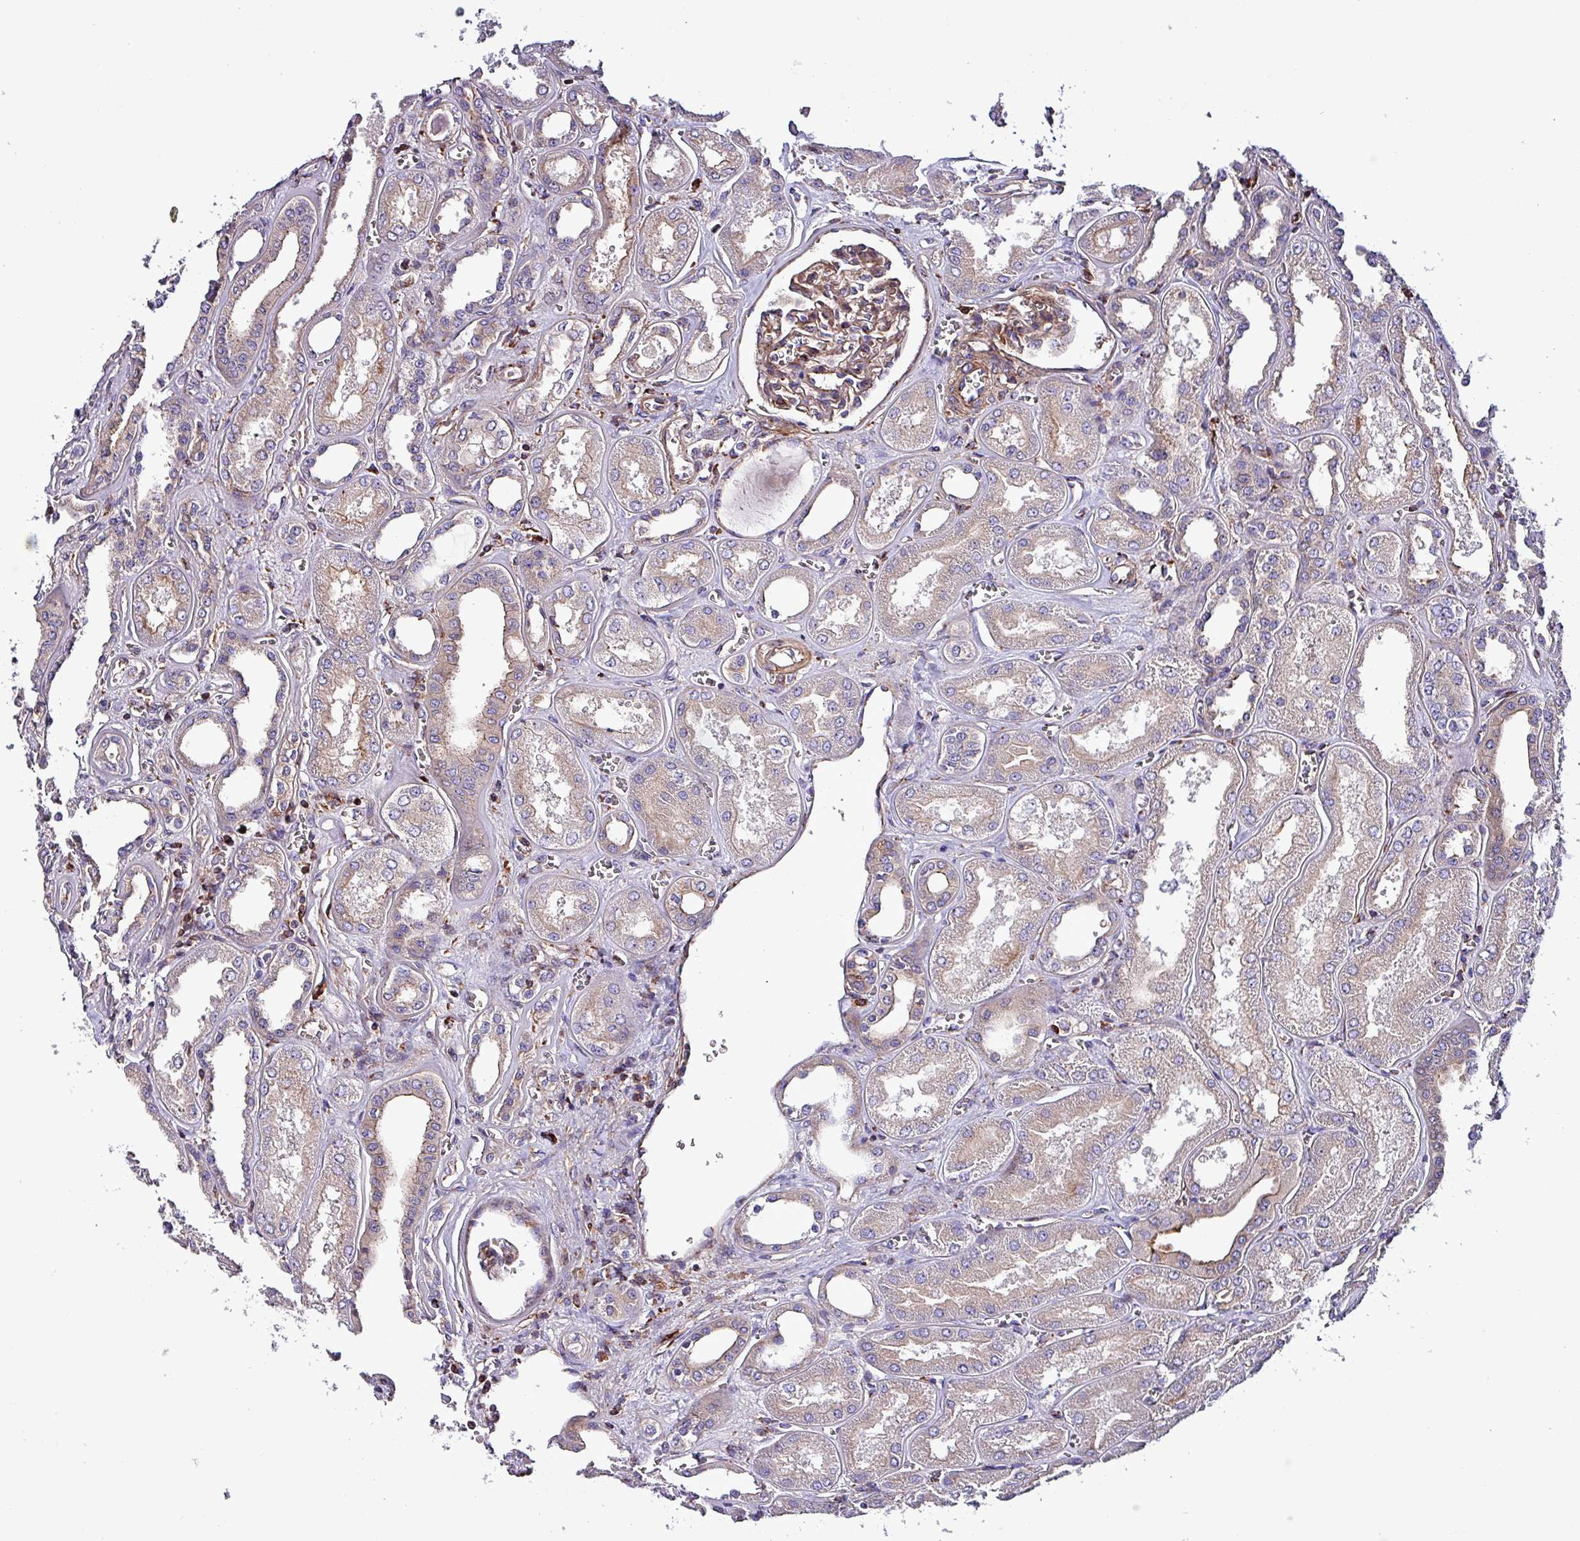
{"staining": {"intensity": "moderate", "quantity": ">75%", "location": "cytoplasmic/membranous"}, "tissue": "kidney", "cell_type": "Cells in glomeruli", "image_type": "normal", "snomed": [{"axis": "morphology", "description": "Normal tissue, NOS"}, {"axis": "morphology", "description": "Adenocarcinoma, NOS"}, {"axis": "topography", "description": "Kidney"}], "caption": "Human kidney stained for a protein (brown) demonstrates moderate cytoplasmic/membranous positive expression in about >75% of cells in glomeruli.", "gene": "VAMP4", "patient": {"sex": "female", "age": 68}}